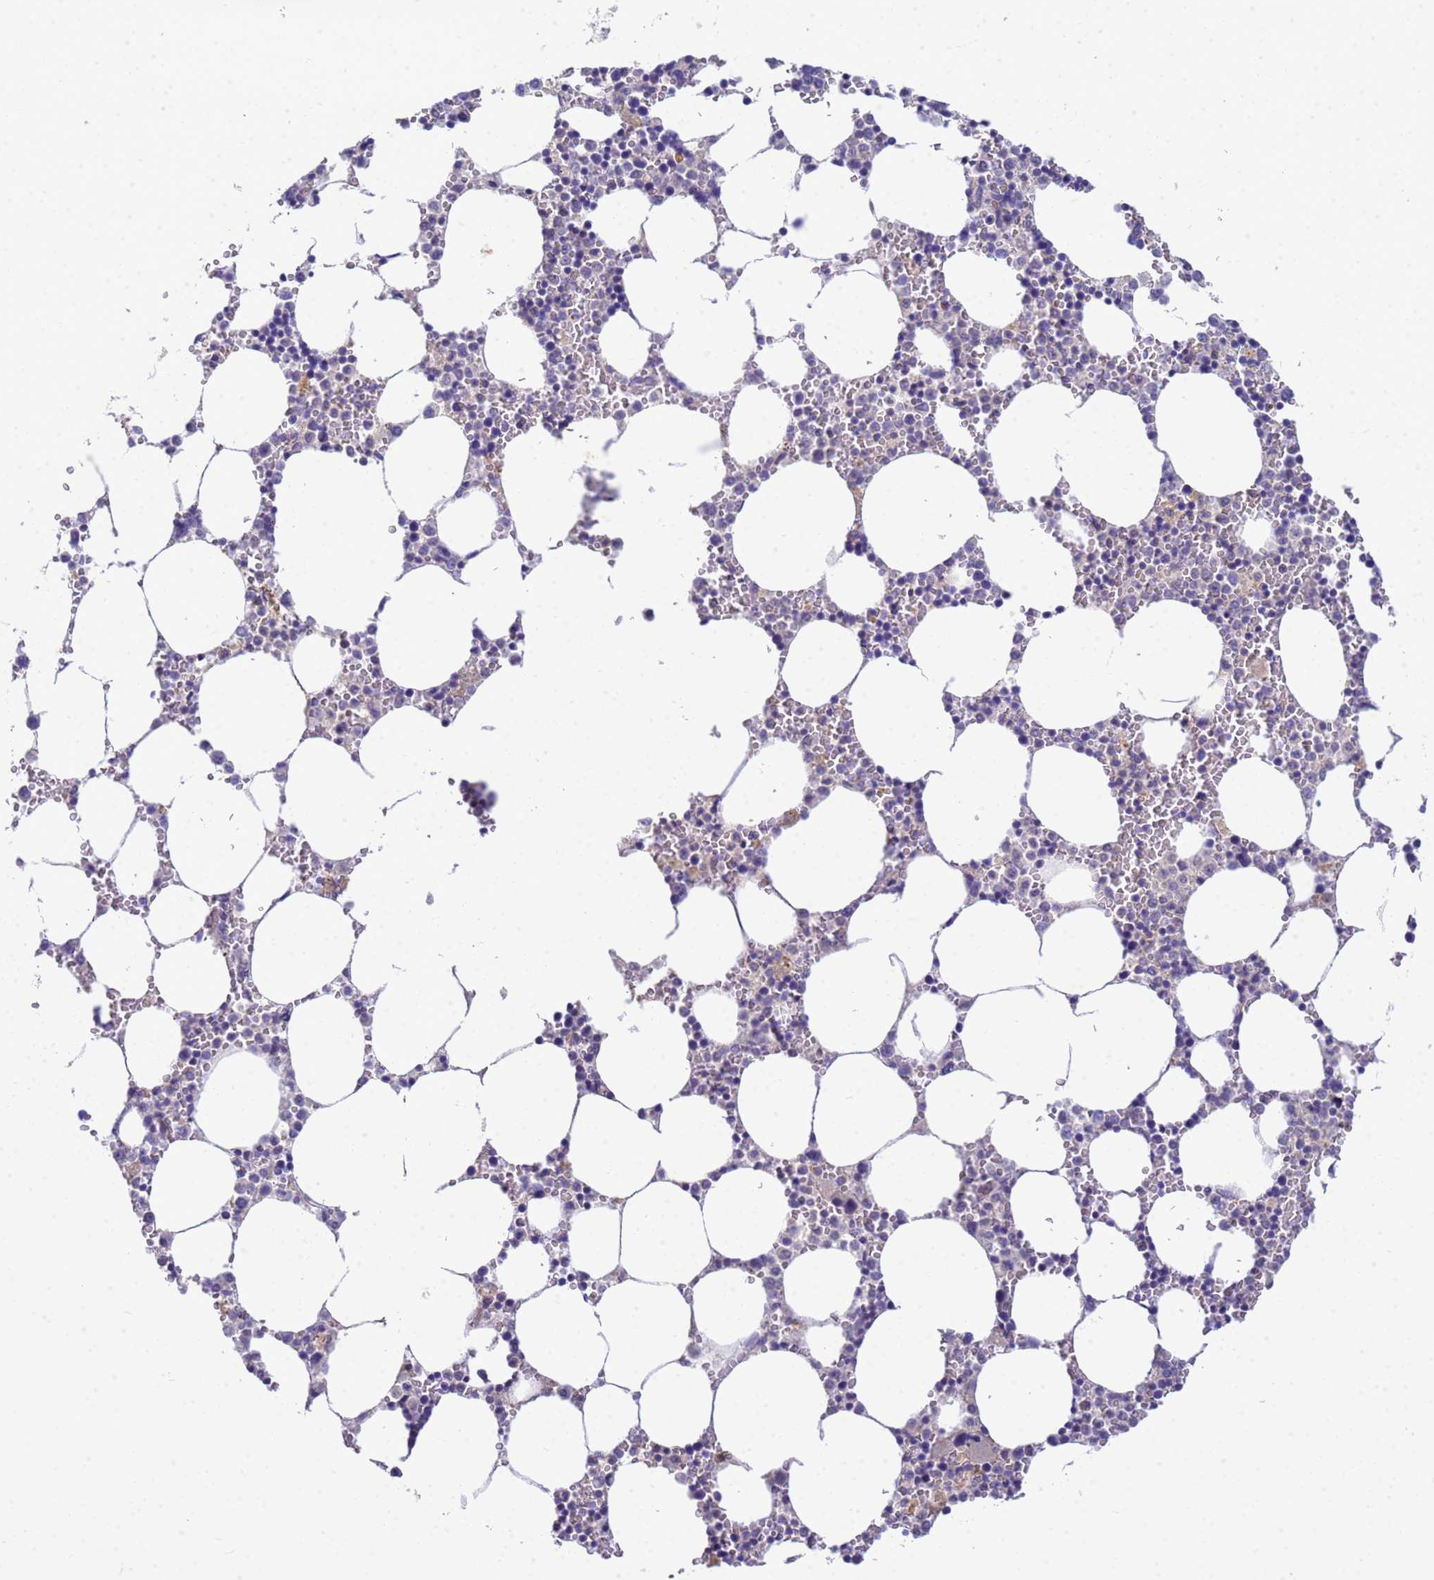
{"staining": {"intensity": "negative", "quantity": "none", "location": "none"}, "tissue": "bone marrow", "cell_type": "Hematopoietic cells", "image_type": "normal", "snomed": [{"axis": "morphology", "description": "Normal tissue, NOS"}, {"axis": "topography", "description": "Bone marrow"}], "caption": "Micrograph shows no protein staining in hematopoietic cells of normal bone marrow. (DAB (3,3'-diaminobenzidine) immunohistochemistry (IHC) visualized using brightfield microscopy, high magnification).", "gene": "KLHL13", "patient": {"sex": "female", "age": 64}}